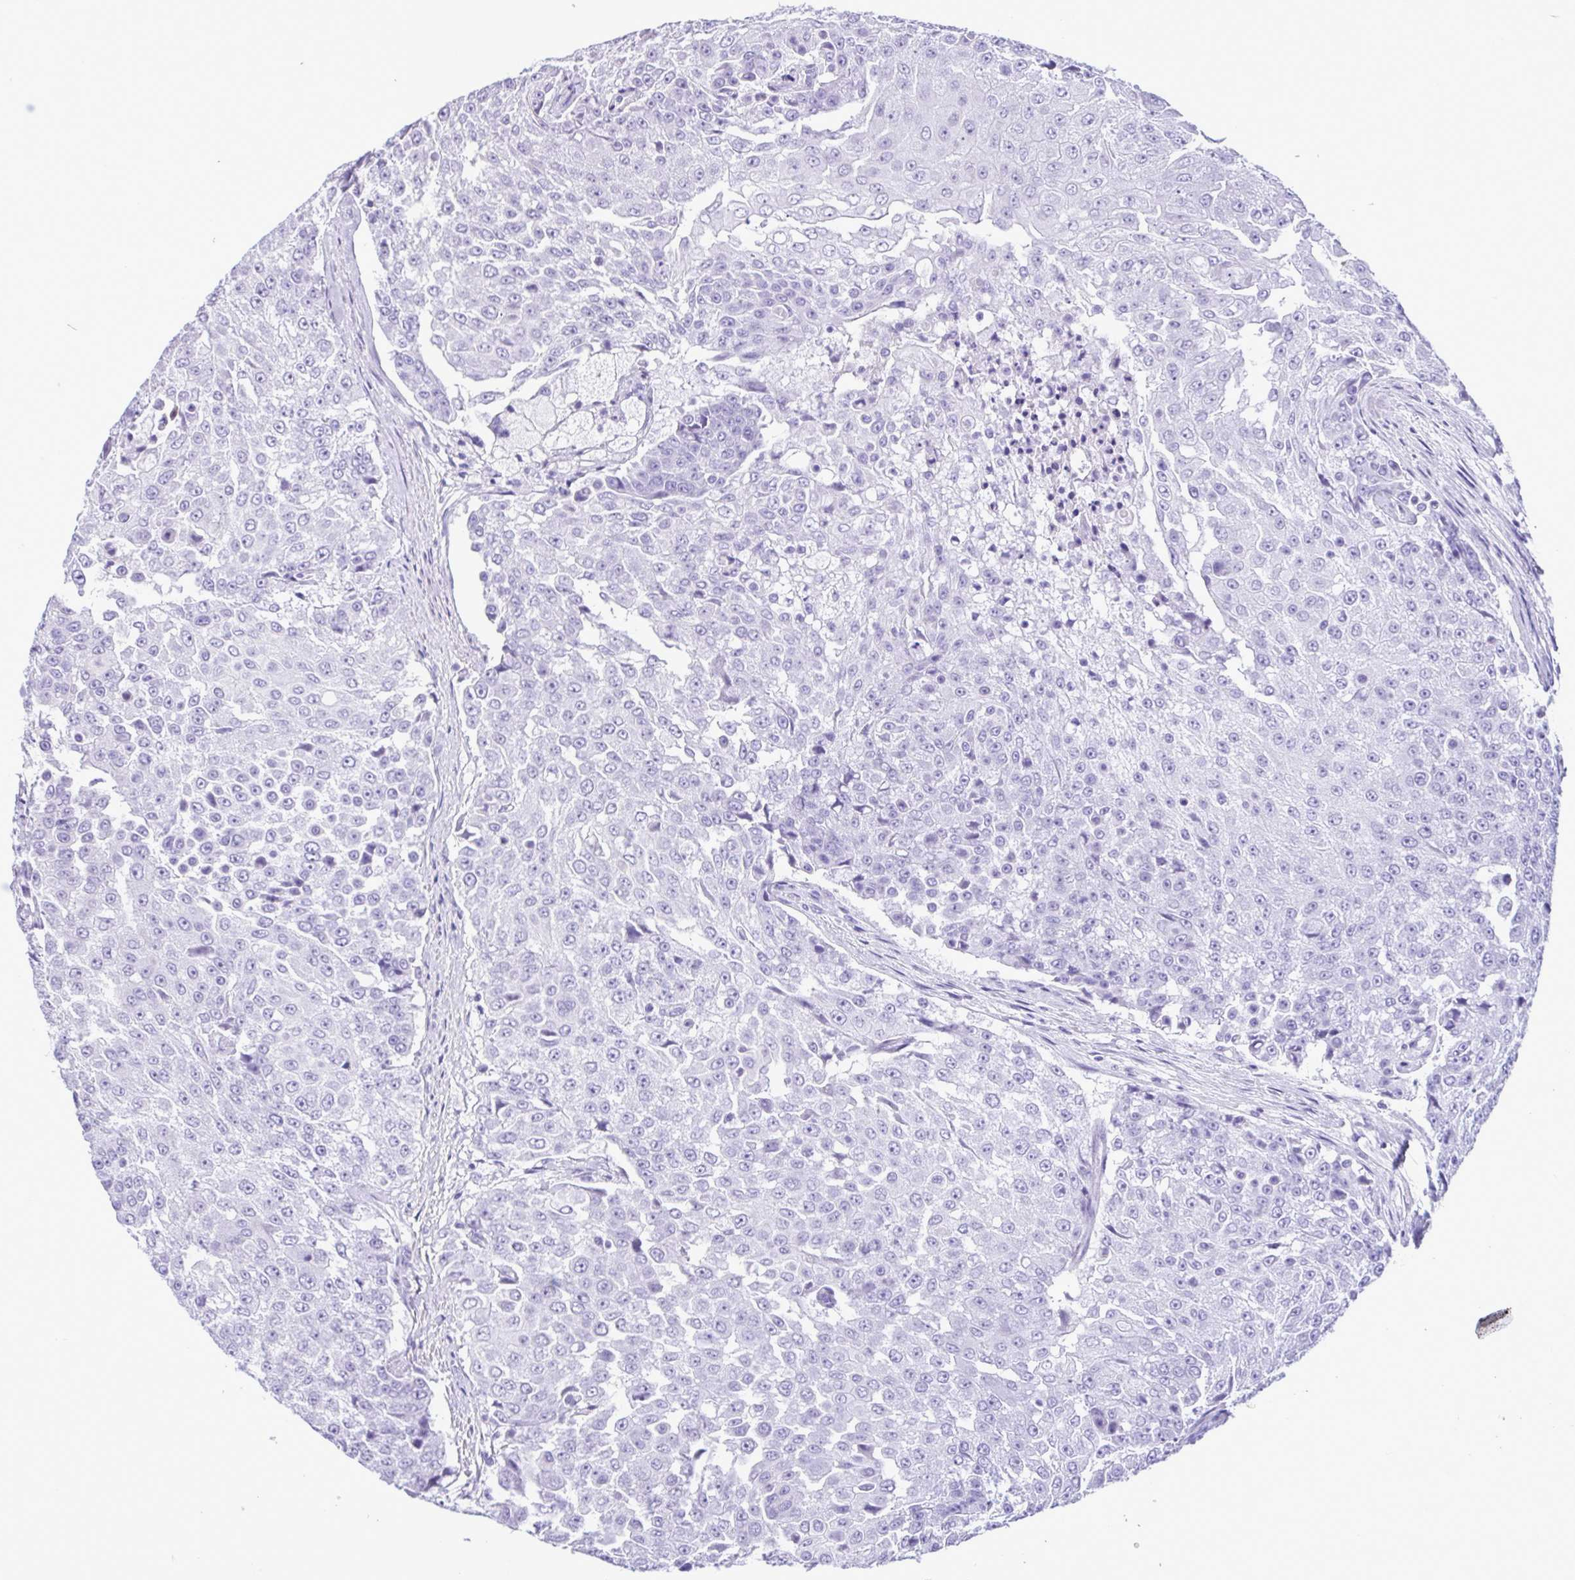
{"staining": {"intensity": "negative", "quantity": "none", "location": "none"}, "tissue": "urothelial cancer", "cell_type": "Tumor cells", "image_type": "cancer", "snomed": [{"axis": "morphology", "description": "Urothelial carcinoma, High grade"}, {"axis": "topography", "description": "Urinary bladder"}], "caption": "Tumor cells are negative for brown protein staining in urothelial cancer.", "gene": "CBY2", "patient": {"sex": "female", "age": 63}}